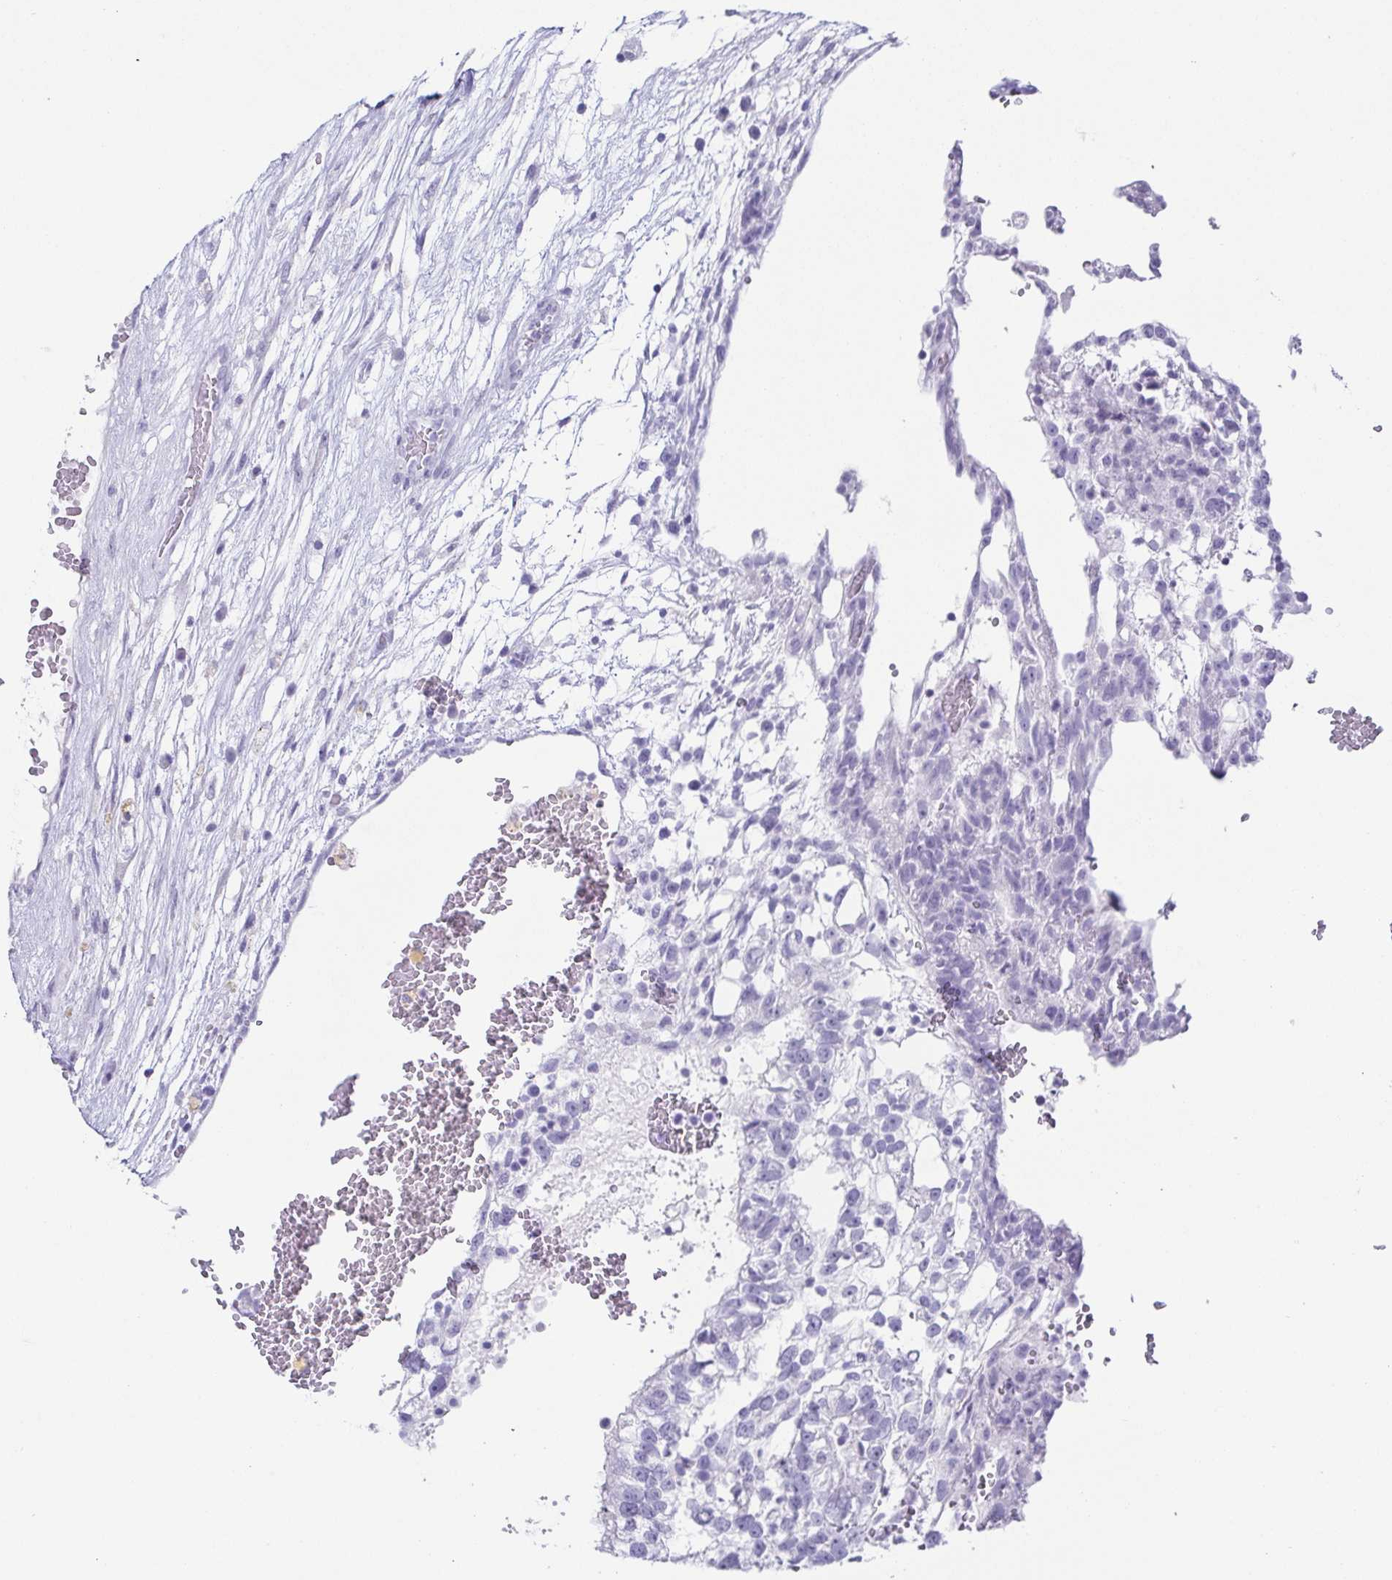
{"staining": {"intensity": "negative", "quantity": "none", "location": "none"}, "tissue": "testis cancer", "cell_type": "Tumor cells", "image_type": "cancer", "snomed": [{"axis": "morphology", "description": "Normal tissue, NOS"}, {"axis": "morphology", "description": "Carcinoma, Embryonal, NOS"}, {"axis": "topography", "description": "Testis"}], "caption": "This is a micrograph of immunohistochemistry (IHC) staining of testis embryonal carcinoma, which shows no staining in tumor cells.", "gene": "ZG16B", "patient": {"sex": "male", "age": 32}}